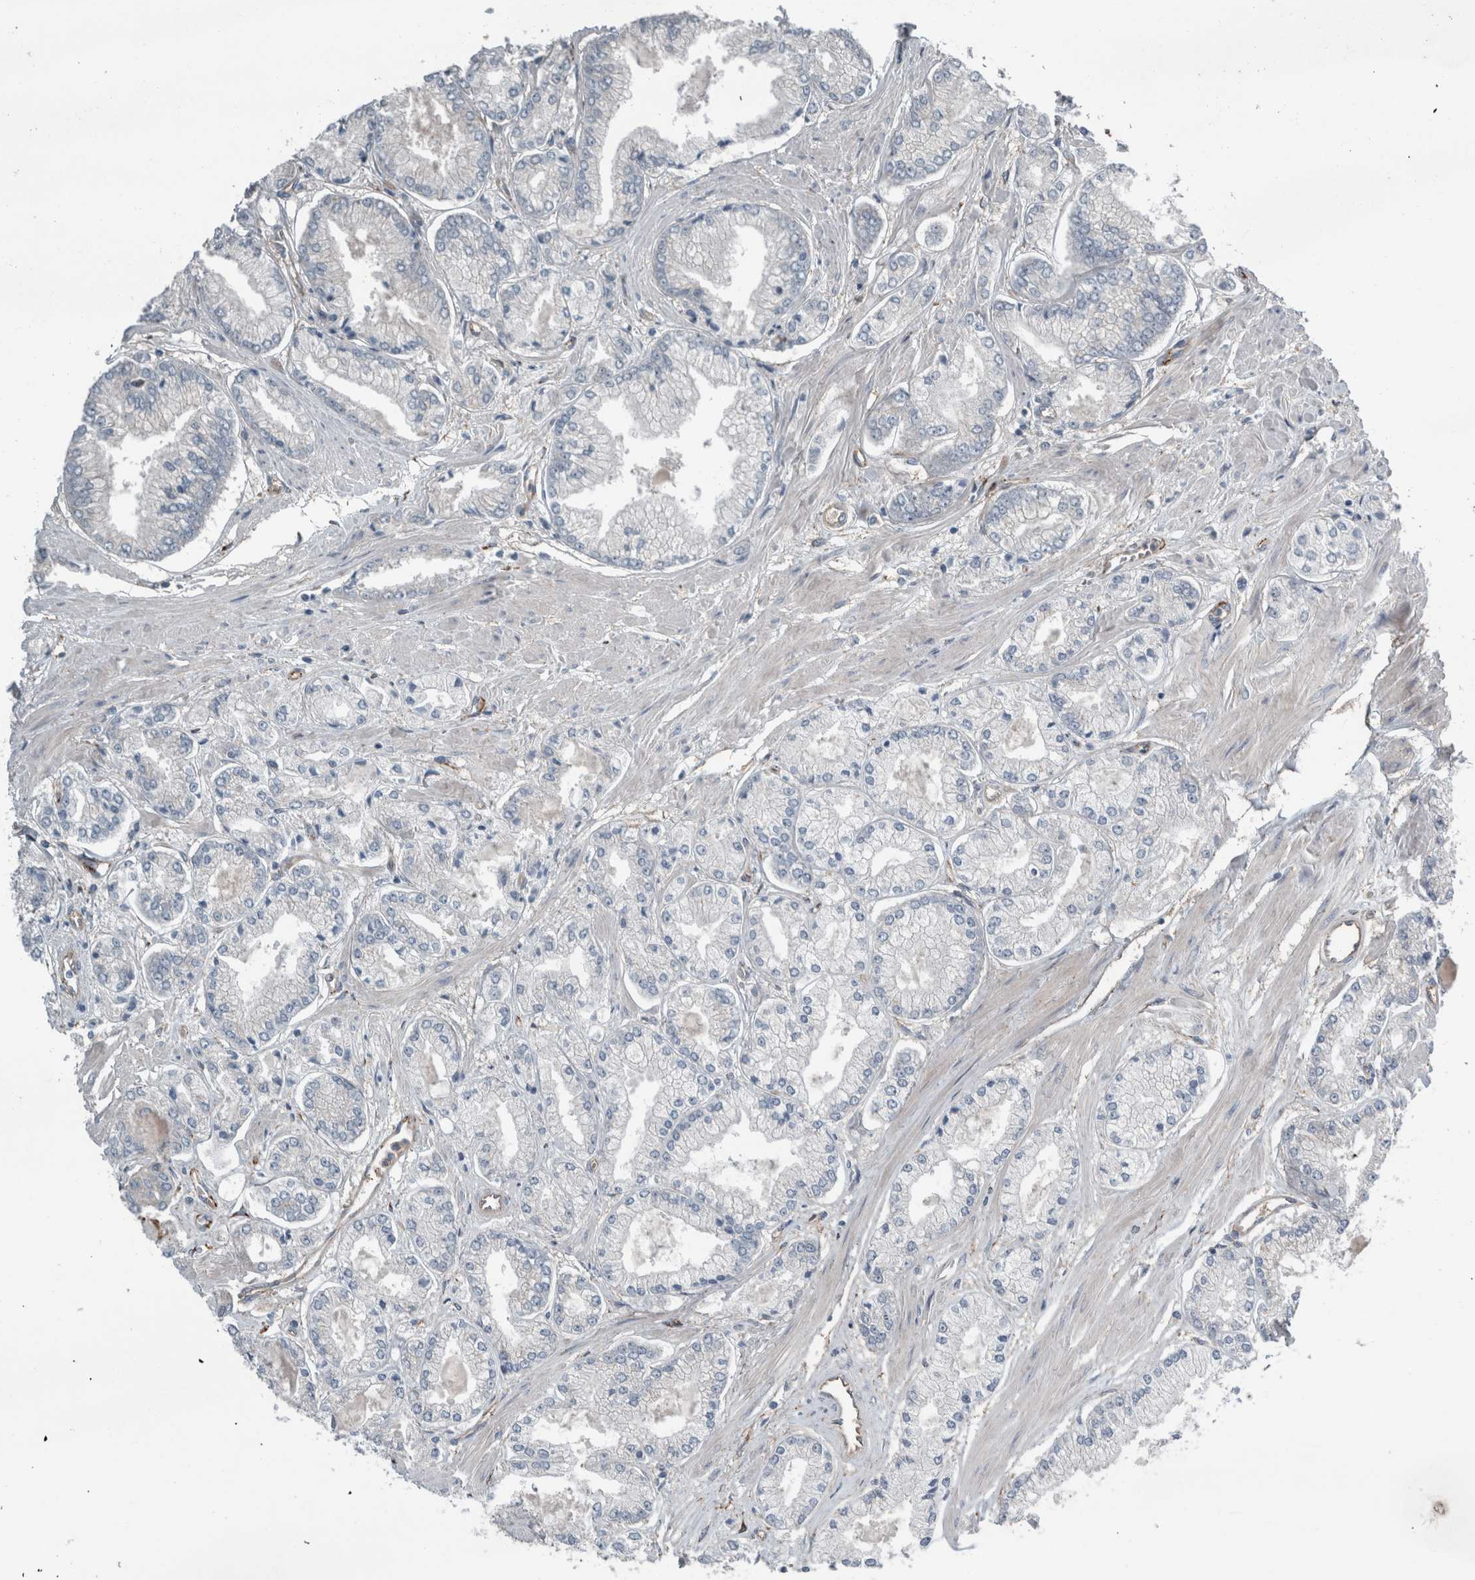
{"staining": {"intensity": "negative", "quantity": "none", "location": "none"}, "tissue": "prostate cancer", "cell_type": "Tumor cells", "image_type": "cancer", "snomed": [{"axis": "morphology", "description": "Adenocarcinoma, Low grade"}, {"axis": "topography", "description": "Prostate"}], "caption": "Immunohistochemistry (IHC) of prostate cancer (adenocarcinoma (low-grade)) exhibits no expression in tumor cells.", "gene": "GLT8D2", "patient": {"sex": "male", "age": 52}}